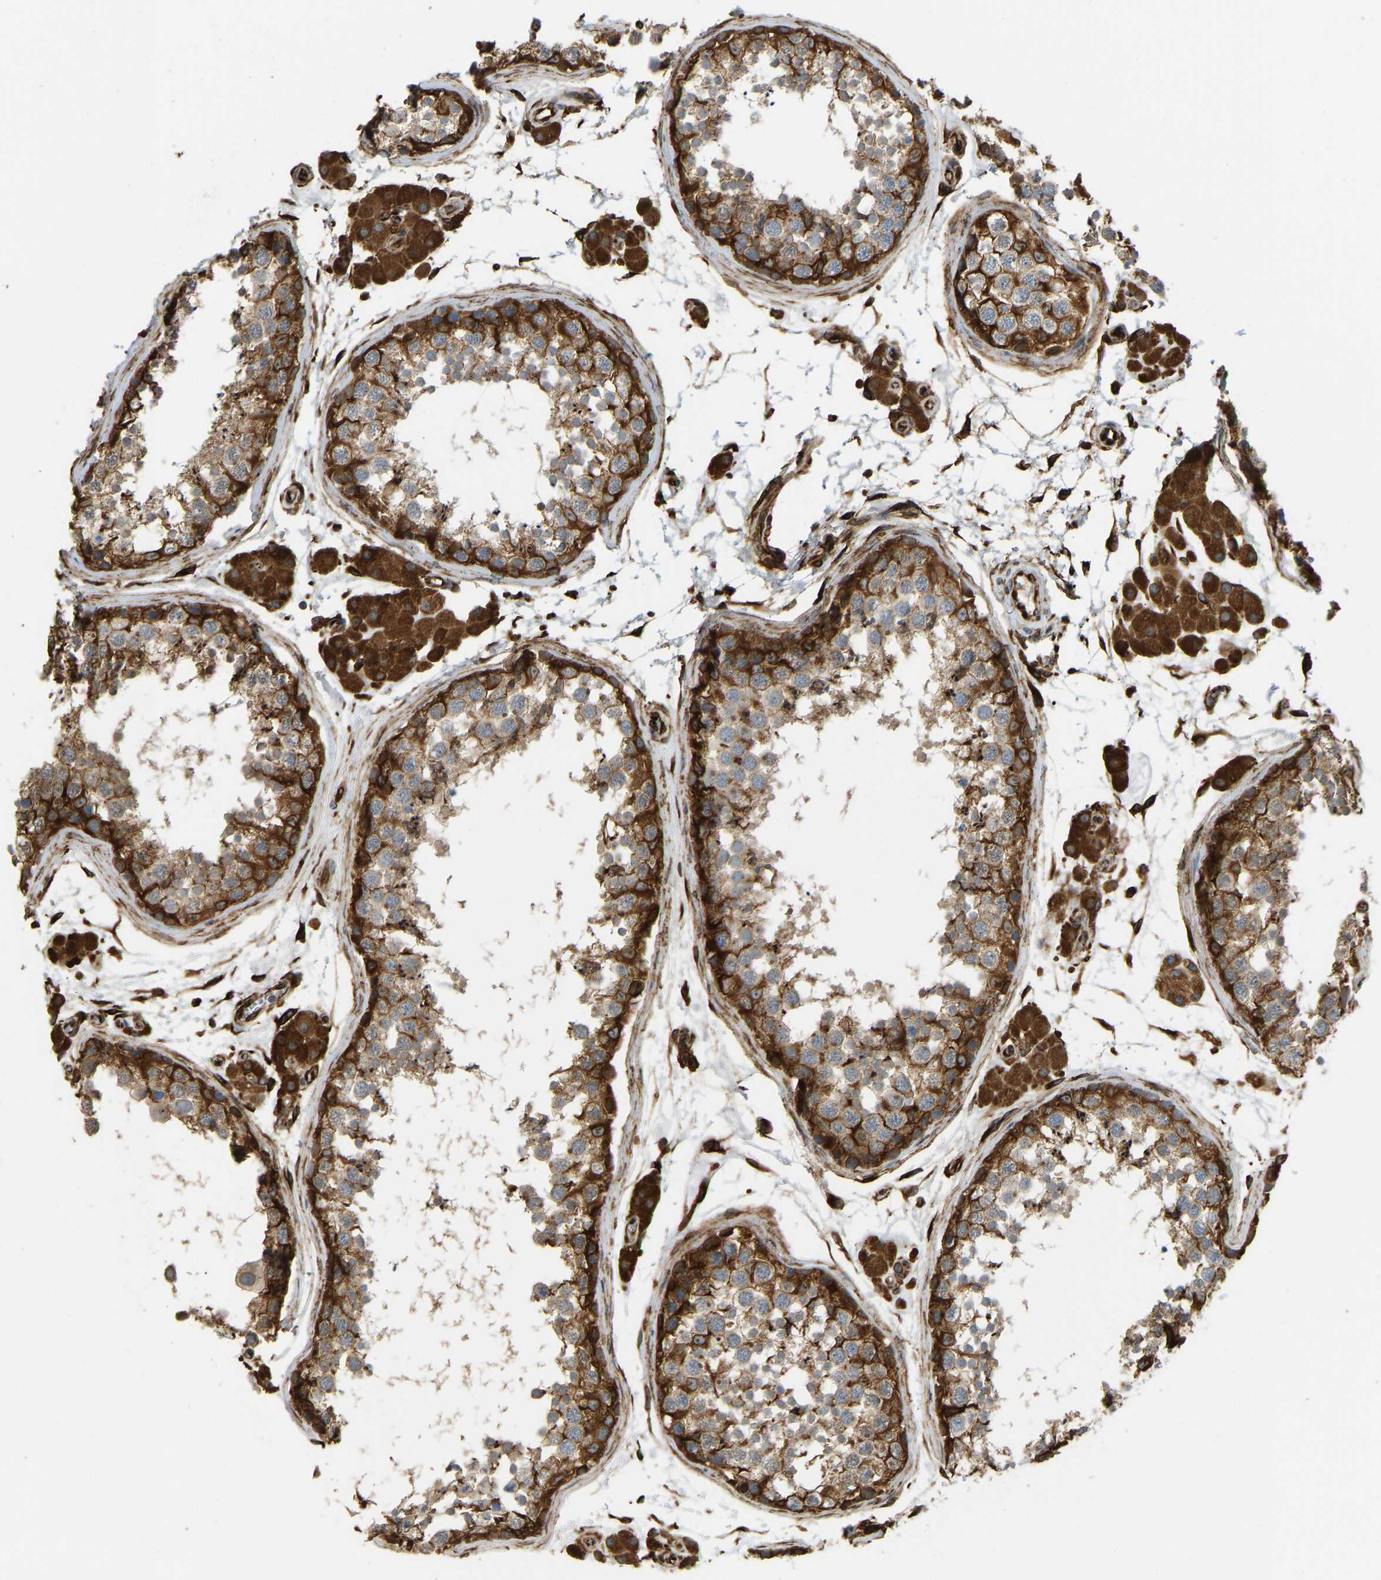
{"staining": {"intensity": "strong", "quantity": ">75%", "location": "cytoplasmic/membranous"}, "tissue": "testis", "cell_type": "Cells in seminiferous ducts", "image_type": "normal", "snomed": [{"axis": "morphology", "description": "Normal tissue, NOS"}, {"axis": "topography", "description": "Testis"}], "caption": "Brown immunohistochemical staining in normal testis exhibits strong cytoplasmic/membranous staining in approximately >75% of cells in seminiferous ducts.", "gene": "BEX3", "patient": {"sex": "male", "age": 56}}